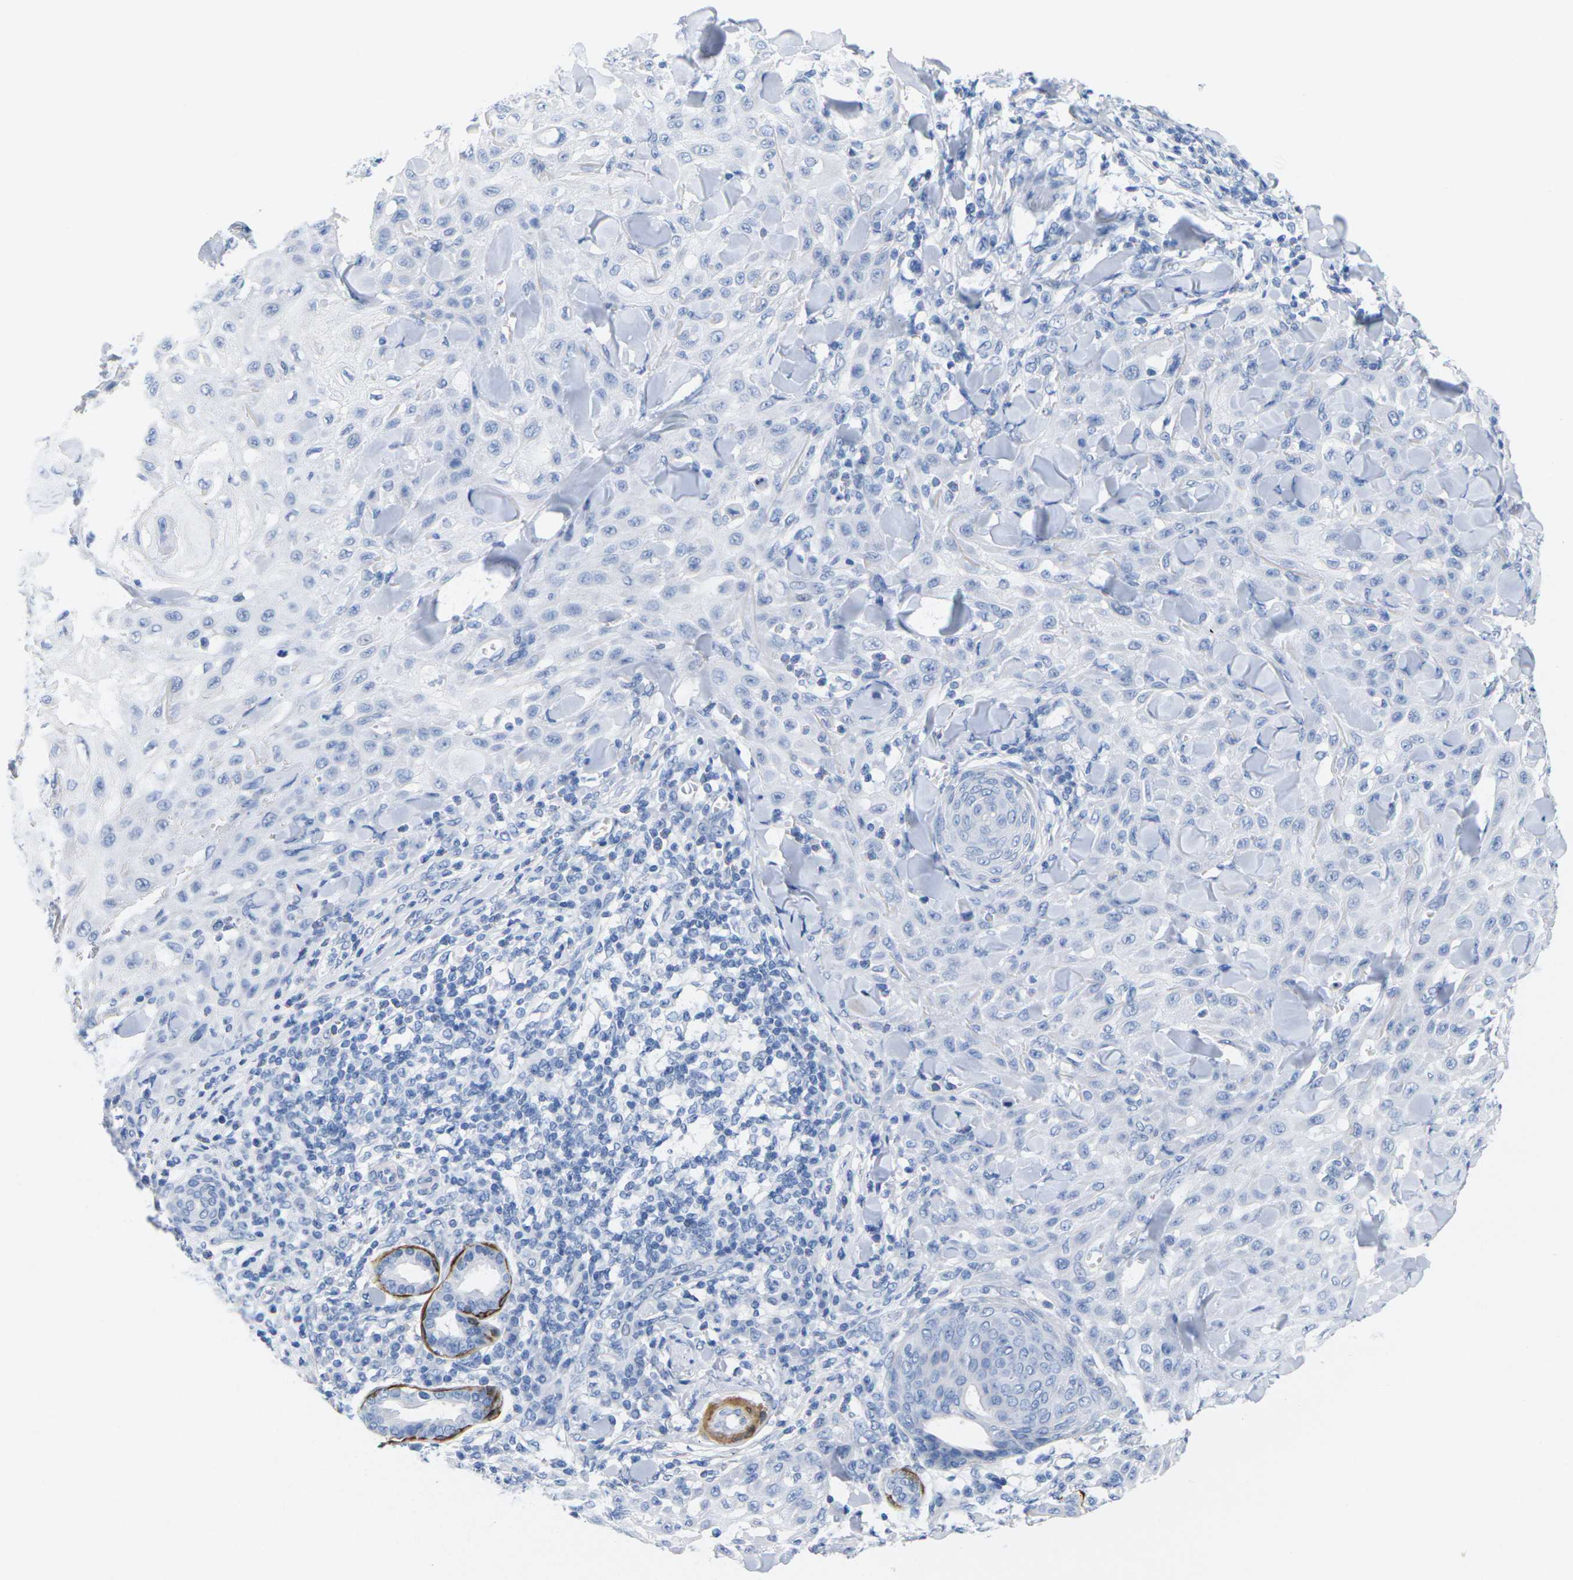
{"staining": {"intensity": "negative", "quantity": "none", "location": "none"}, "tissue": "skin cancer", "cell_type": "Tumor cells", "image_type": "cancer", "snomed": [{"axis": "morphology", "description": "Squamous cell carcinoma, NOS"}, {"axis": "topography", "description": "Skin"}], "caption": "A high-resolution image shows immunohistochemistry staining of skin cancer, which shows no significant positivity in tumor cells.", "gene": "CNN1", "patient": {"sex": "male", "age": 24}}